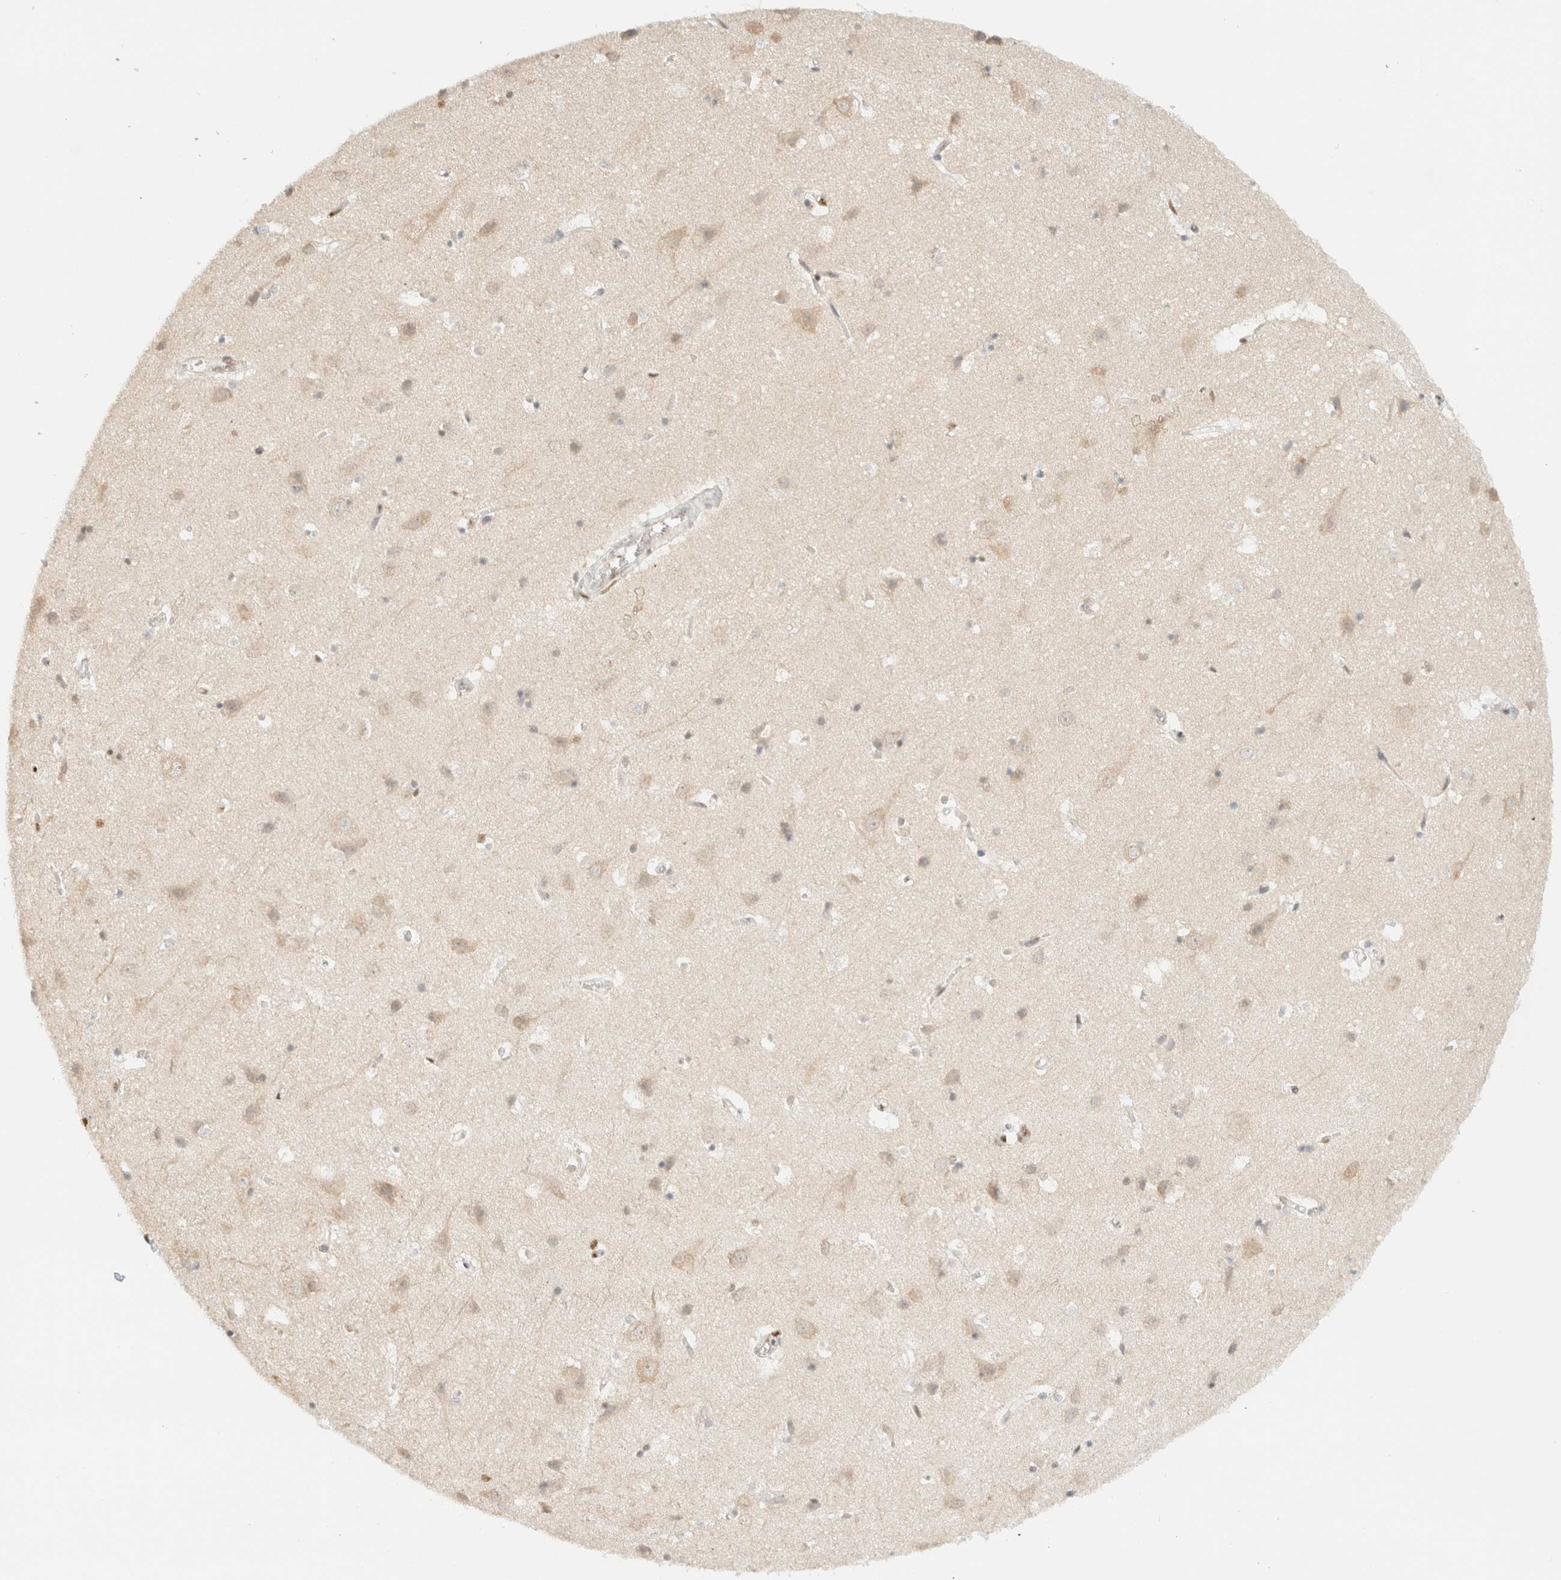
{"staining": {"intensity": "weak", "quantity": ">75%", "location": "nuclear"}, "tissue": "cerebral cortex", "cell_type": "Endothelial cells", "image_type": "normal", "snomed": [{"axis": "morphology", "description": "Normal tissue, NOS"}, {"axis": "topography", "description": "Cerebral cortex"}], "caption": "Immunohistochemistry (IHC) micrograph of normal cerebral cortex stained for a protein (brown), which reveals low levels of weak nuclear positivity in approximately >75% of endothelial cells.", "gene": "DDB2", "patient": {"sex": "male", "age": 54}}